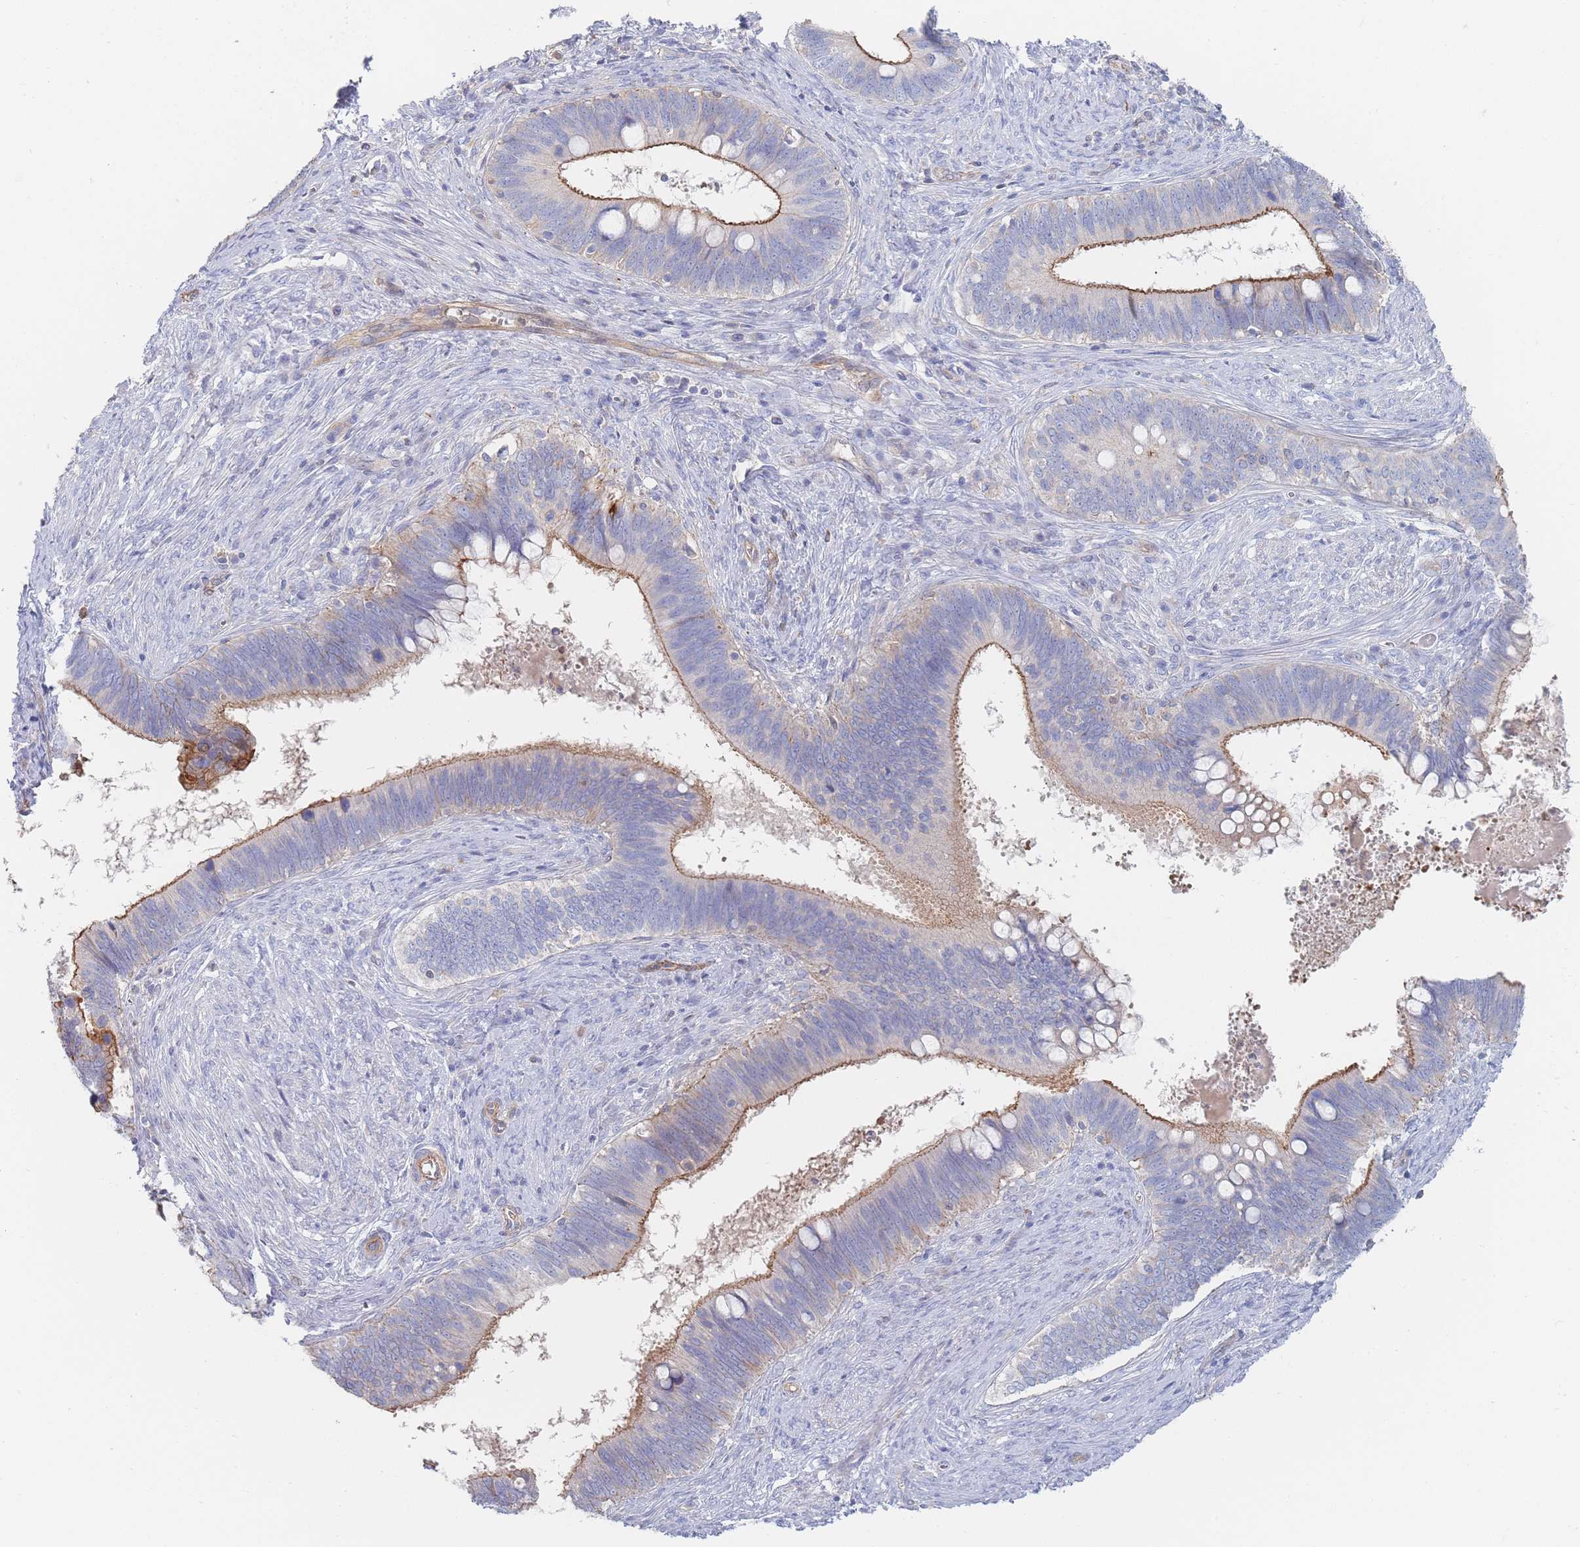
{"staining": {"intensity": "moderate", "quantity": "25%-75%", "location": "cytoplasmic/membranous"}, "tissue": "cervical cancer", "cell_type": "Tumor cells", "image_type": "cancer", "snomed": [{"axis": "morphology", "description": "Adenocarcinoma, NOS"}, {"axis": "topography", "description": "Cervix"}], "caption": "Brown immunohistochemical staining in human cervical cancer exhibits moderate cytoplasmic/membranous staining in about 25%-75% of tumor cells. The staining was performed using DAB (3,3'-diaminobenzidine), with brown indicating positive protein expression. Nuclei are stained blue with hematoxylin.", "gene": "G6PC1", "patient": {"sex": "female", "age": 42}}